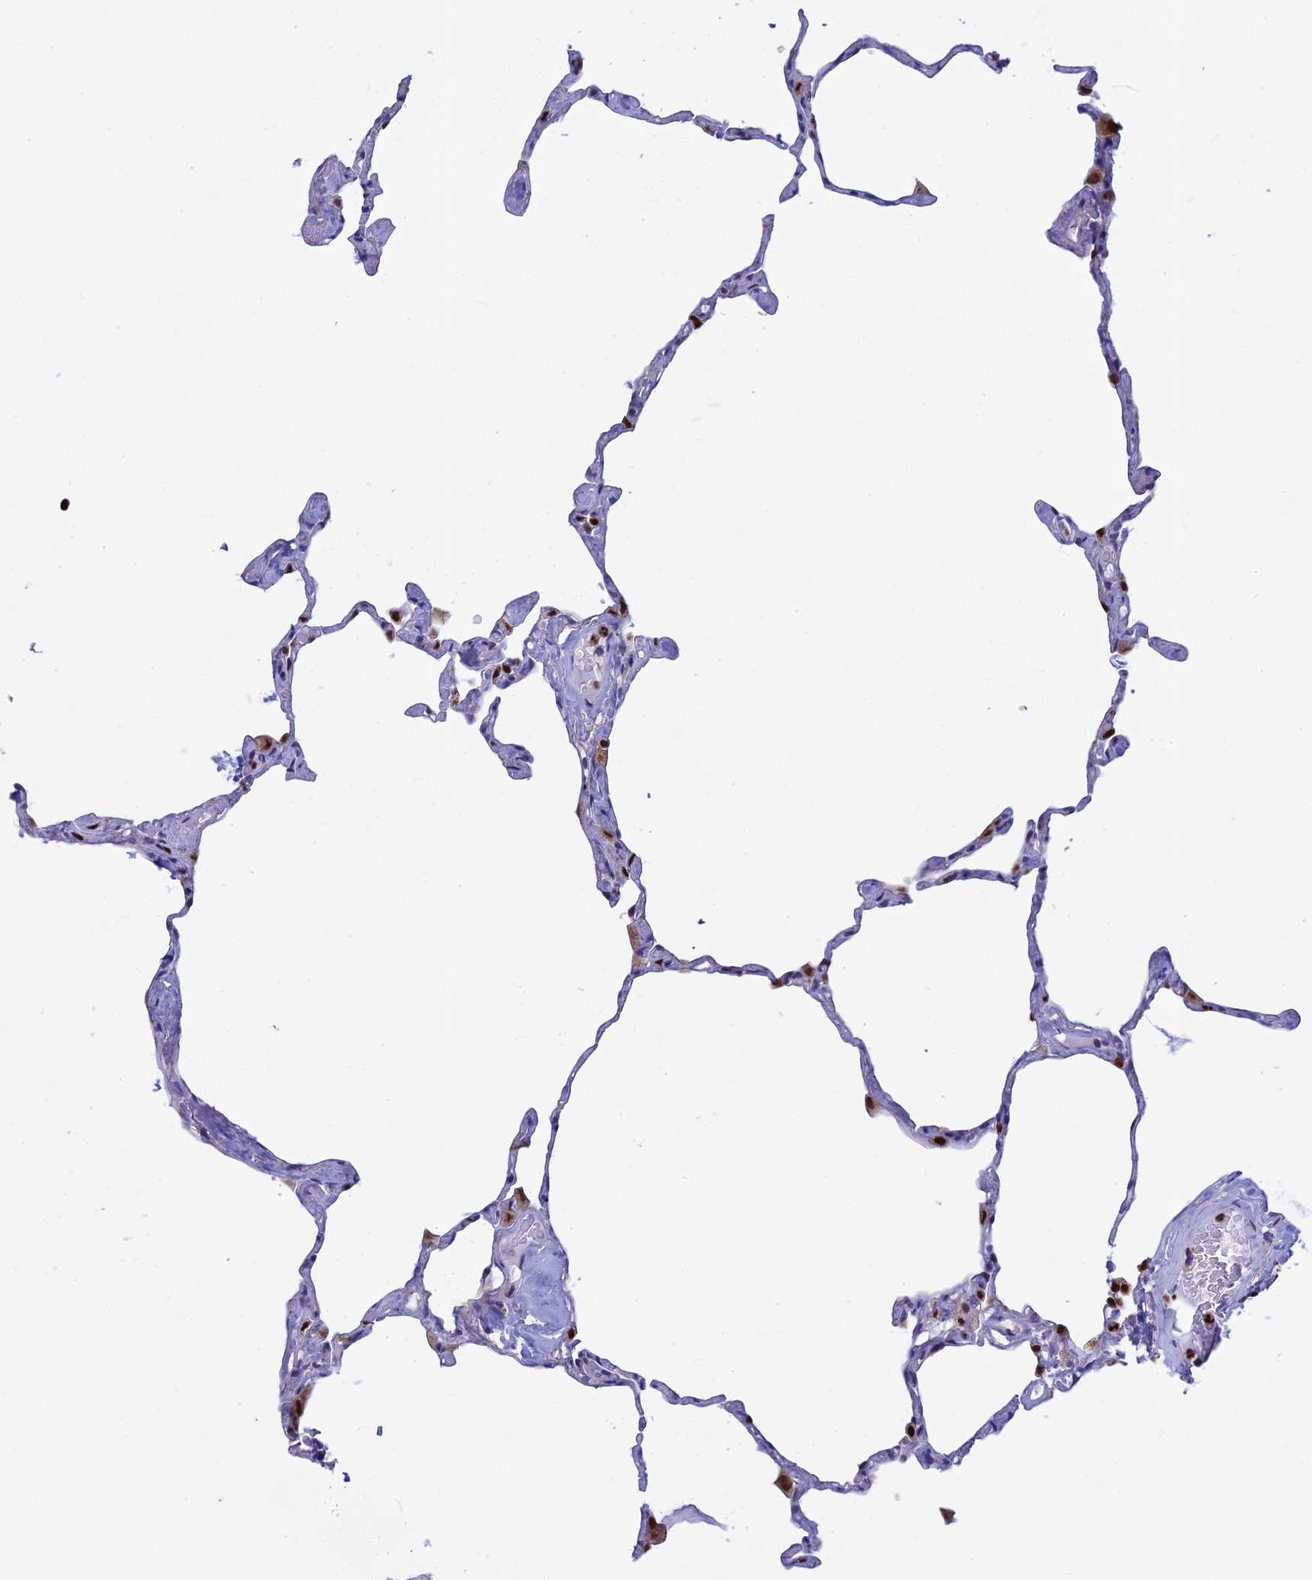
{"staining": {"intensity": "negative", "quantity": "none", "location": "none"}, "tissue": "lung", "cell_type": "Alveolar cells", "image_type": "normal", "snomed": [{"axis": "morphology", "description": "Normal tissue, NOS"}, {"axis": "topography", "description": "Lung"}], "caption": "DAB (3,3'-diaminobenzidine) immunohistochemical staining of unremarkable human lung demonstrates no significant expression in alveolar cells.", "gene": "ACSS1", "patient": {"sex": "male", "age": 65}}